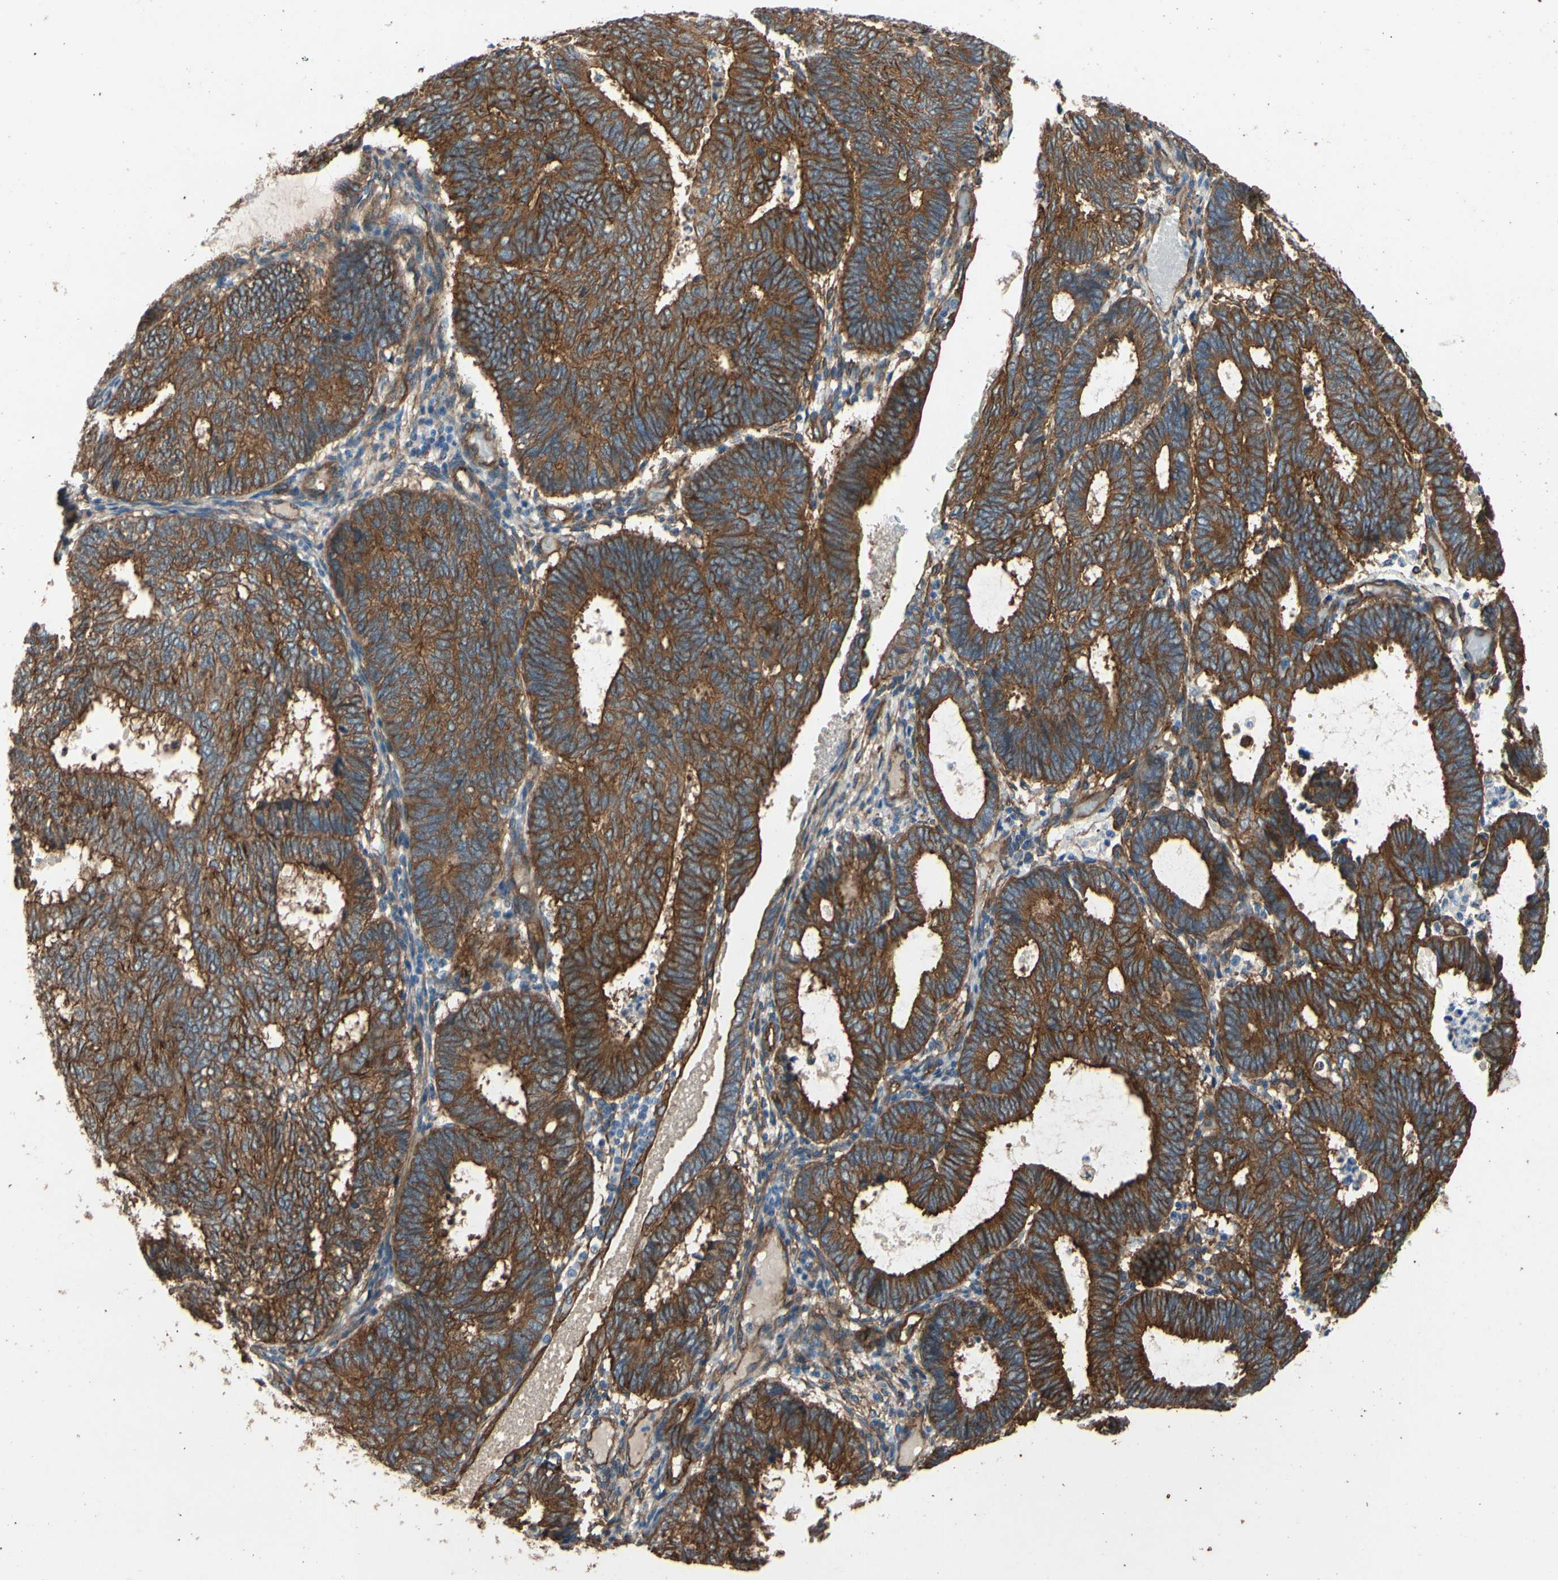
{"staining": {"intensity": "moderate", "quantity": ">75%", "location": "cytoplasmic/membranous"}, "tissue": "endometrial cancer", "cell_type": "Tumor cells", "image_type": "cancer", "snomed": [{"axis": "morphology", "description": "Adenocarcinoma, NOS"}, {"axis": "topography", "description": "Uterus"}], "caption": "Immunohistochemical staining of human endometrial cancer (adenocarcinoma) displays medium levels of moderate cytoplasmic/membranous protein staining in approximately >75% of tumor cells.", "gene": "CTTNBP2", "patient": {"sex": "female", "age": 60}}